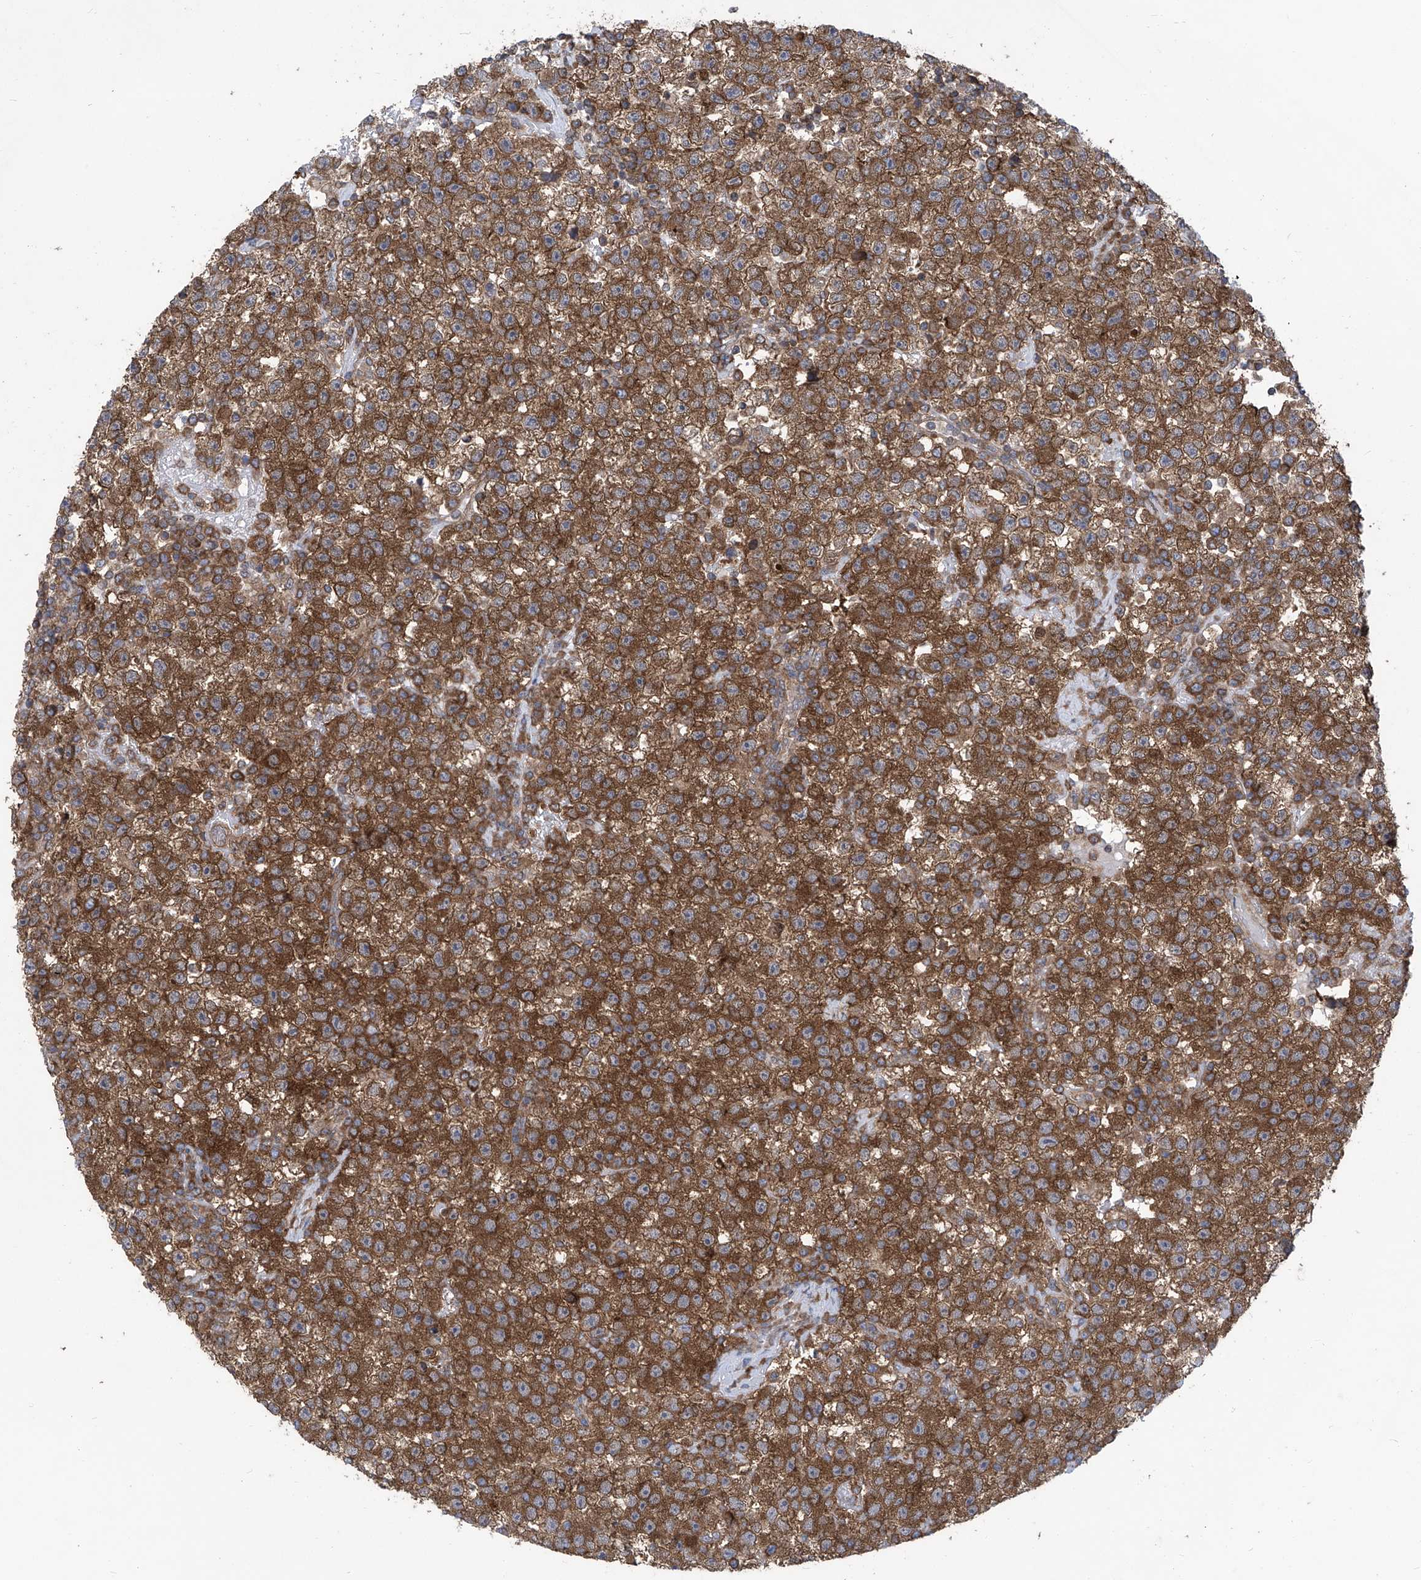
{"staining": {"intensity": "strong", "quantity": ">75%", "location": "cytoplasmic/membranous"}, "tissue": "testis cancer", "cell_type": "Tumor cells", "image_type": "cancer", "snomed": [{"axis": "morphology", "description": "Seminoma, NOS"}, {"axis": "topography", "description": "Testis"}], "caption": "This photomicrograph exhibits immunohistochemistry staining of human seminoma (testis), with high strong cytoplasmic/membranous positivity in approximately >75% of tumor cells.", "gene": "EIF3M", "patient": {"sex": "male", "age": 22}}